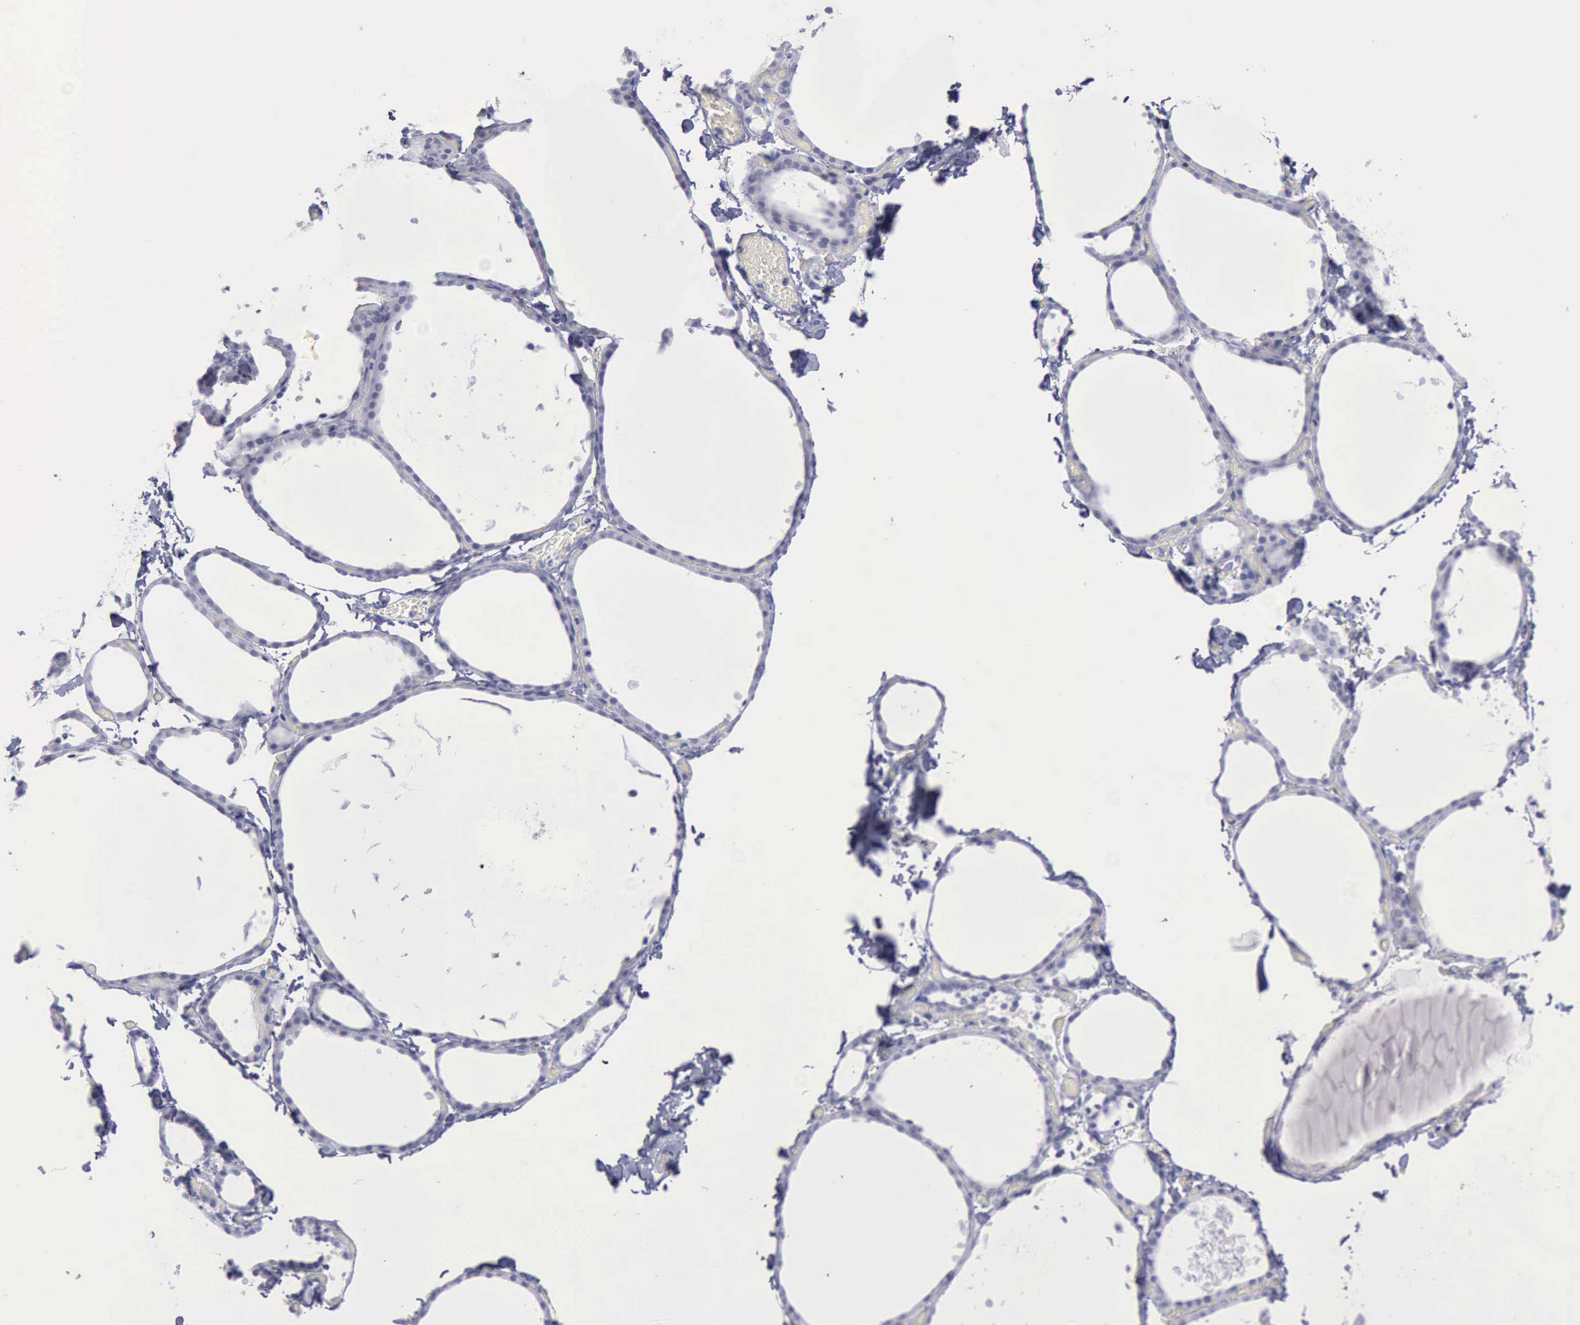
{"staining": {"intensity": "negative", "quantity": "none", "location": "none"}, "tissue": "thyroid gland", "cell_type": "Glandular cells", "image_type": "normal", "snomed": [{"axis": "morphology", "description": "Normal tissue, NOS"}, {"axis": "topography", "description": "Thyroid gland"}], "caption": "Immunohistochemical staining of benign human thyroid gland exhibits no significant staining in glandular cells.", "gene": "SATB2", "patient": {"sex": "female", "age": 22}}